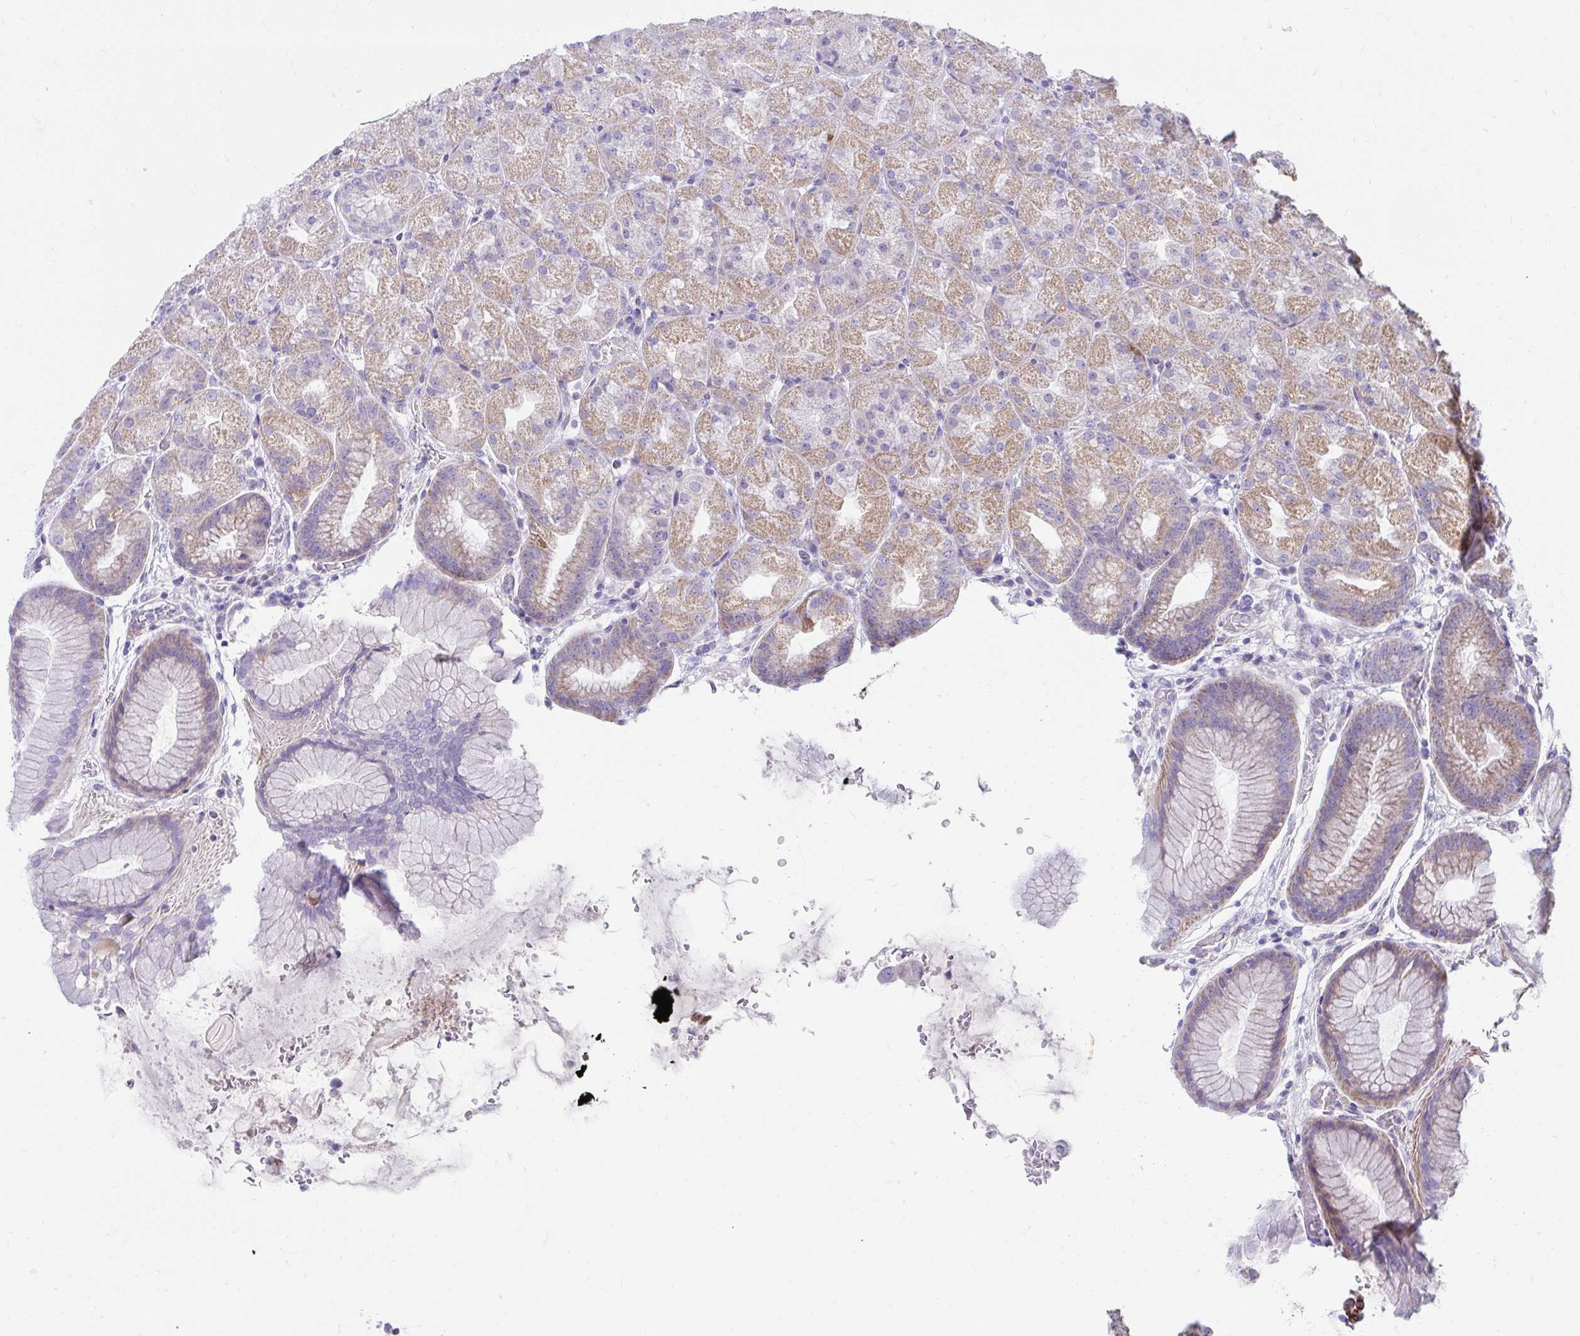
{"staining": {"intensity": "moderate", "quantity": "25%-75%", "location": "cytoplasmic/membranous"}, "tissue": "stomach", "cell_type": "Glandular cells", "image_type": "normal", "snomed": [{"axis": "morphology", "description": "Normal tissue, NOS"}, {"axis": "topography", "description": "Stomach, upper"}, {"axis": "topography", "description": "Stomach"}], "caption": "The image demonstrates immunohistochemical staining of normal stomach. There is moderate cytoplasmic/membranous staining is seen in approximately 25%-75% of glandular cells.", "gene": "PRRG3", "patient": {"sex": "male", "age": 48}}